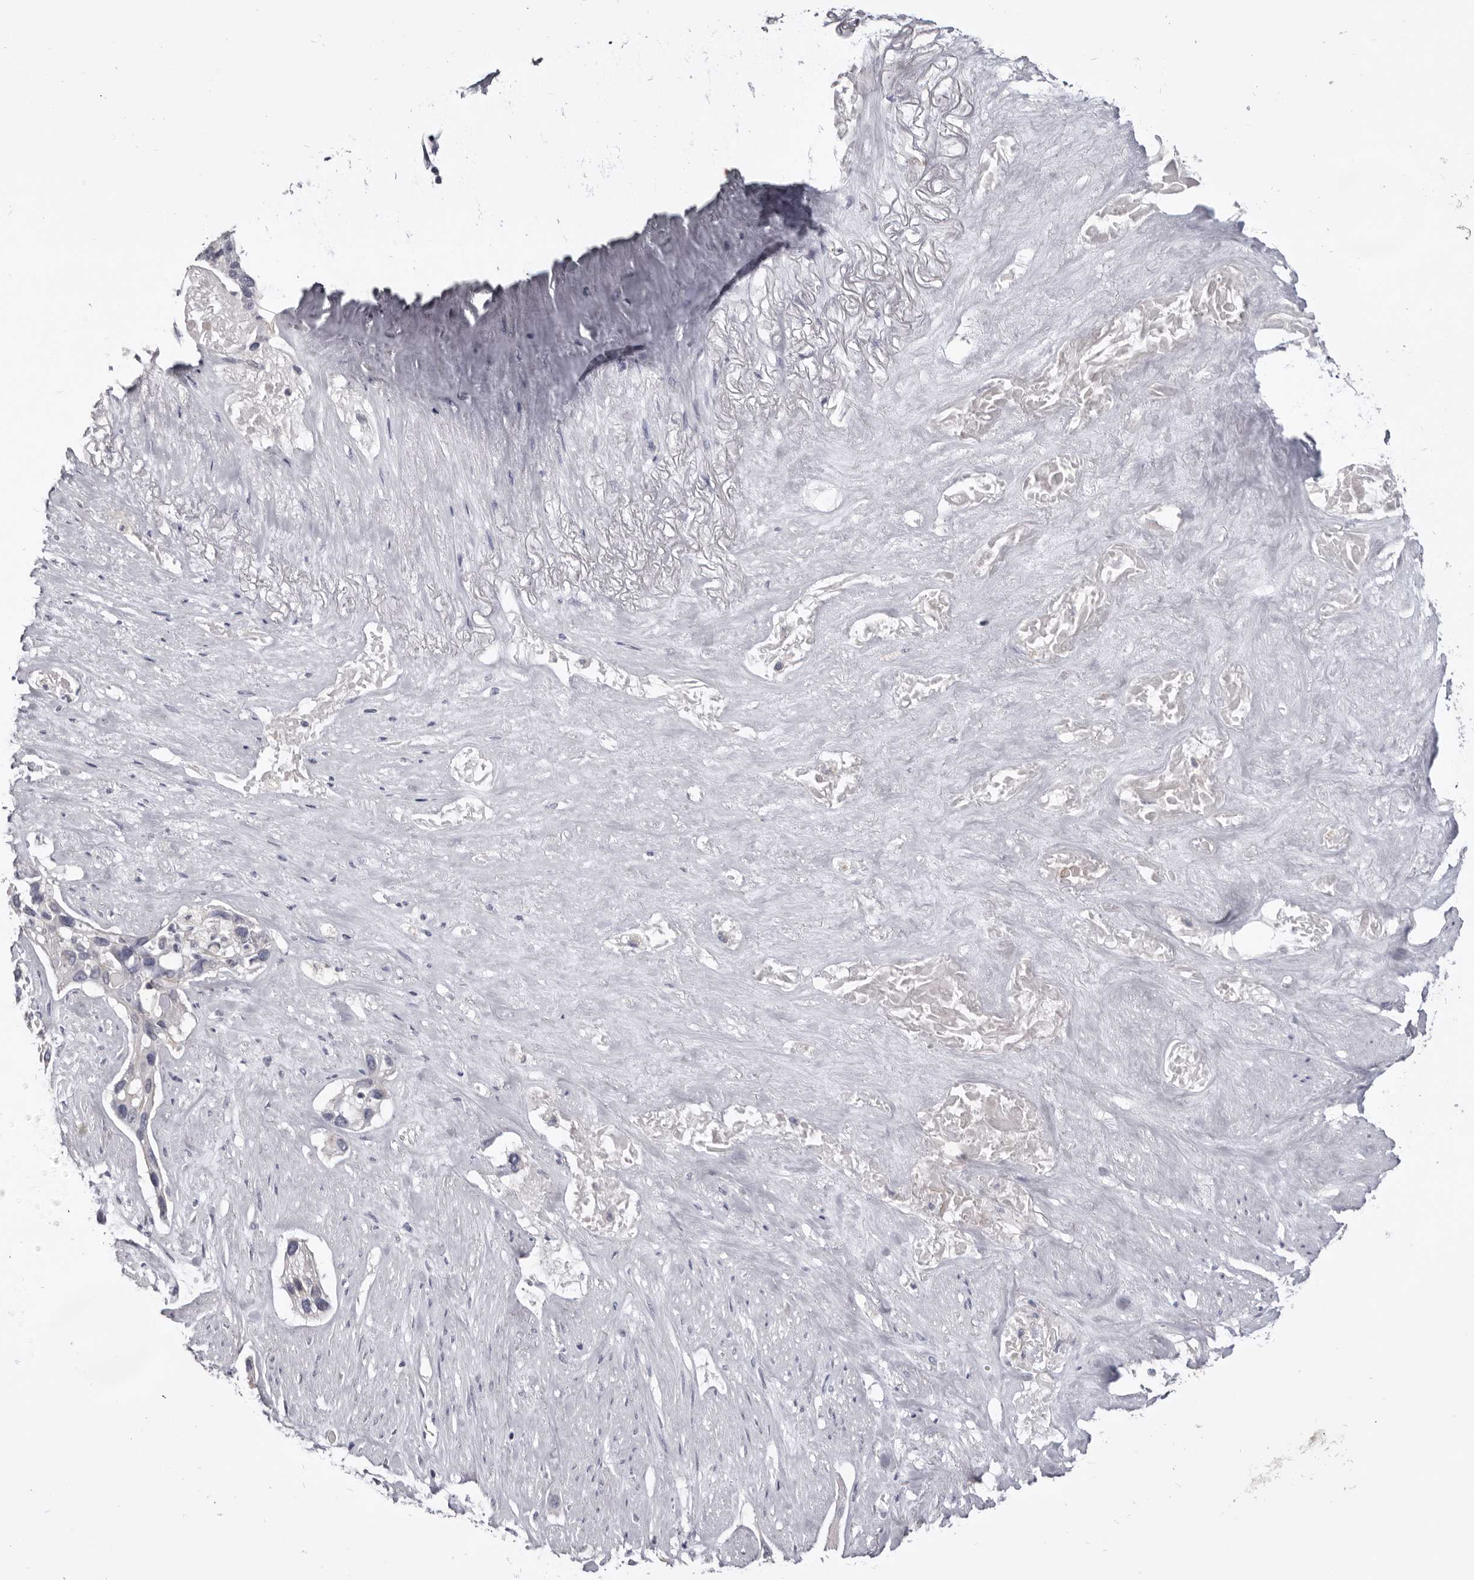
{"staining": {"intensity": "negative", "quantity": "none", "location": "none"}, "tissue": "pancreatic cancer", "cell_type": "Tumor cells", "image_type": "cancer", "snomed": [{"axis": "morphology", "description": "Adenocarcinoma, NOS"}, {"axis": "topography", "description": "Pancreas"}], "caption": "The photomicrograph shows no significant expression in tumor cells of pancreatic cancer (adenocarcinoma).", "gene": "CGN", "patient": {"sex": "female", "age": 60}}